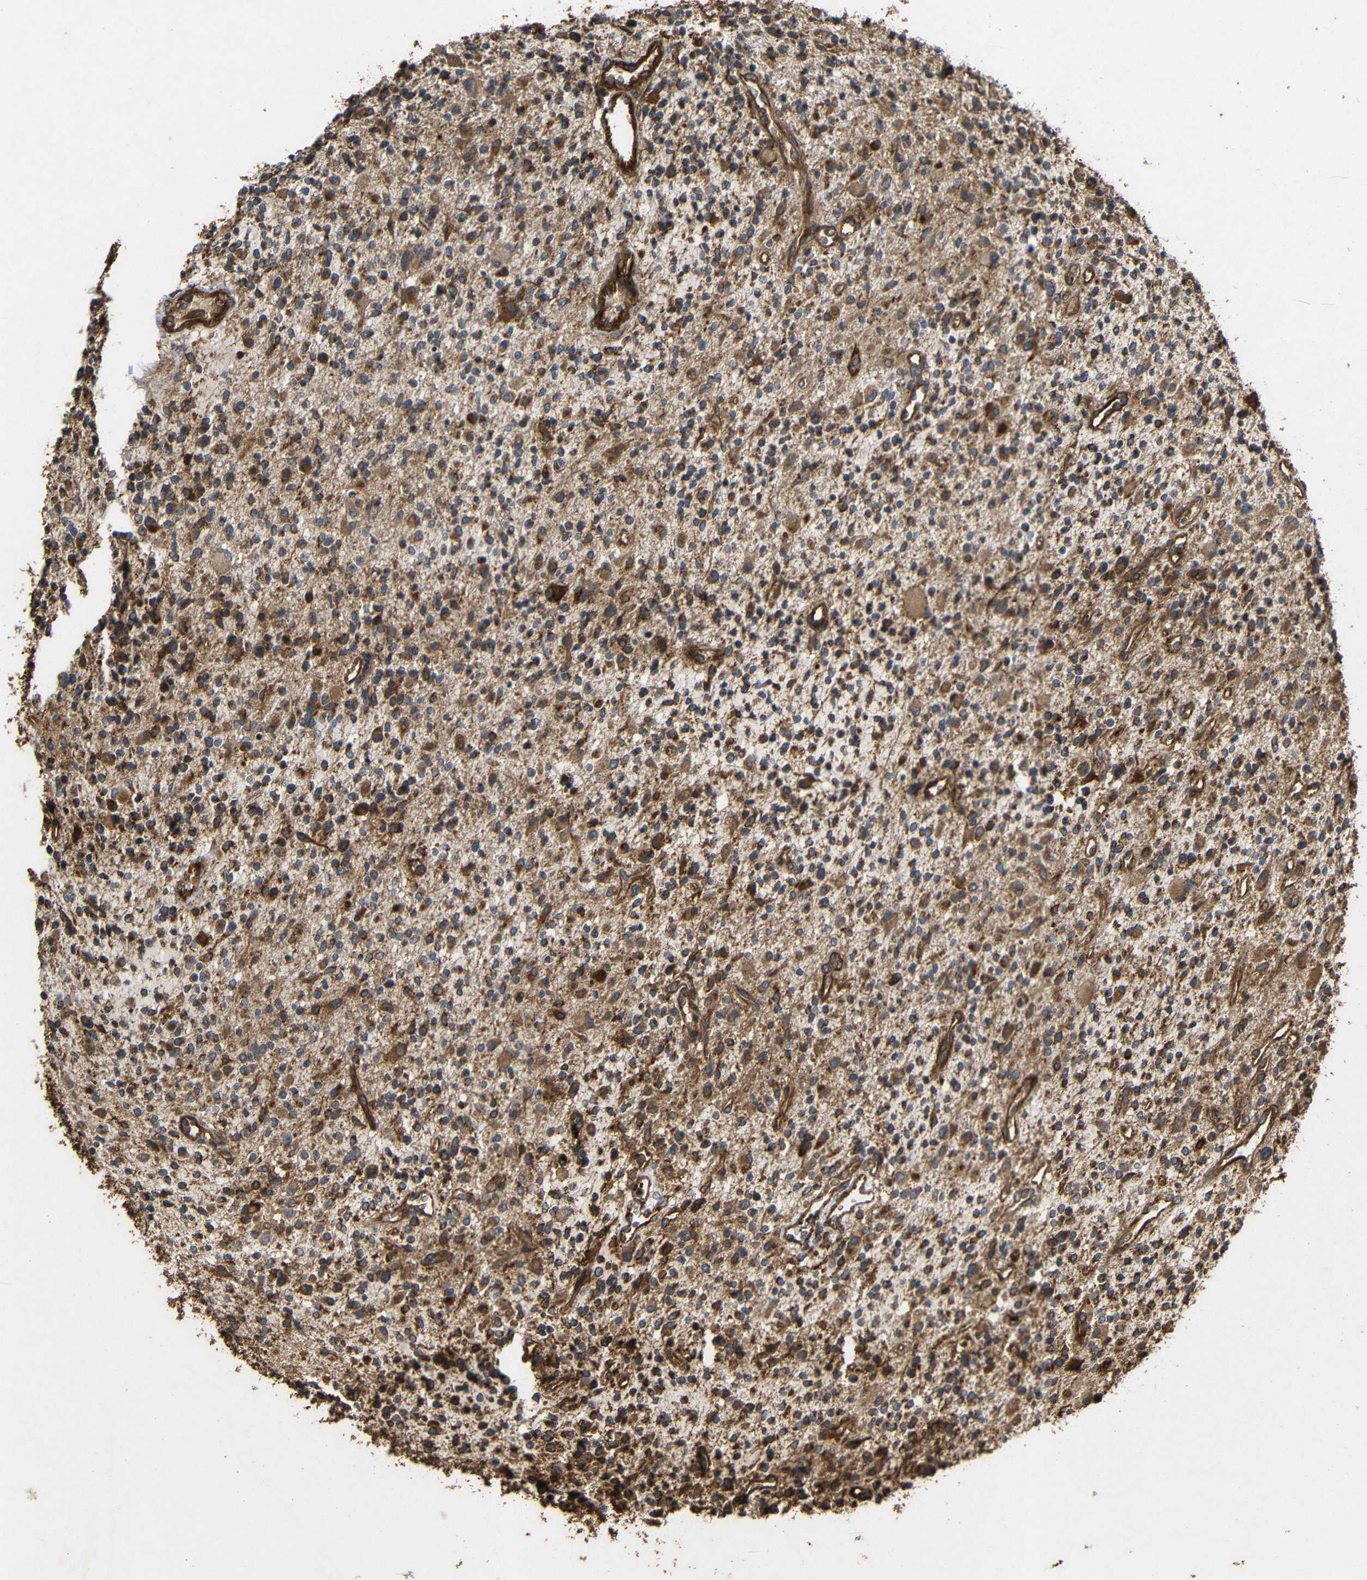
{"staining": {"intensity": "strong", "quantity": ">75%", "location": "cytoplasmic/membranous"}, "tissue": "glioma", "cell_type": "Tumor cells", "image_type": "cancer", "snomed": [{"axis": "morphology", "description": "Glioma, malignant, High grade"}, {"axis": "topography", "description": "Brain"}], "caption": "Malignant glioma (high-grade) stained for a protein reveals strong cytoplasmic/membranous positivity in tumor cells.", "gene": "EIF2S1", "patient": {"sex": "male", "age": 48}}